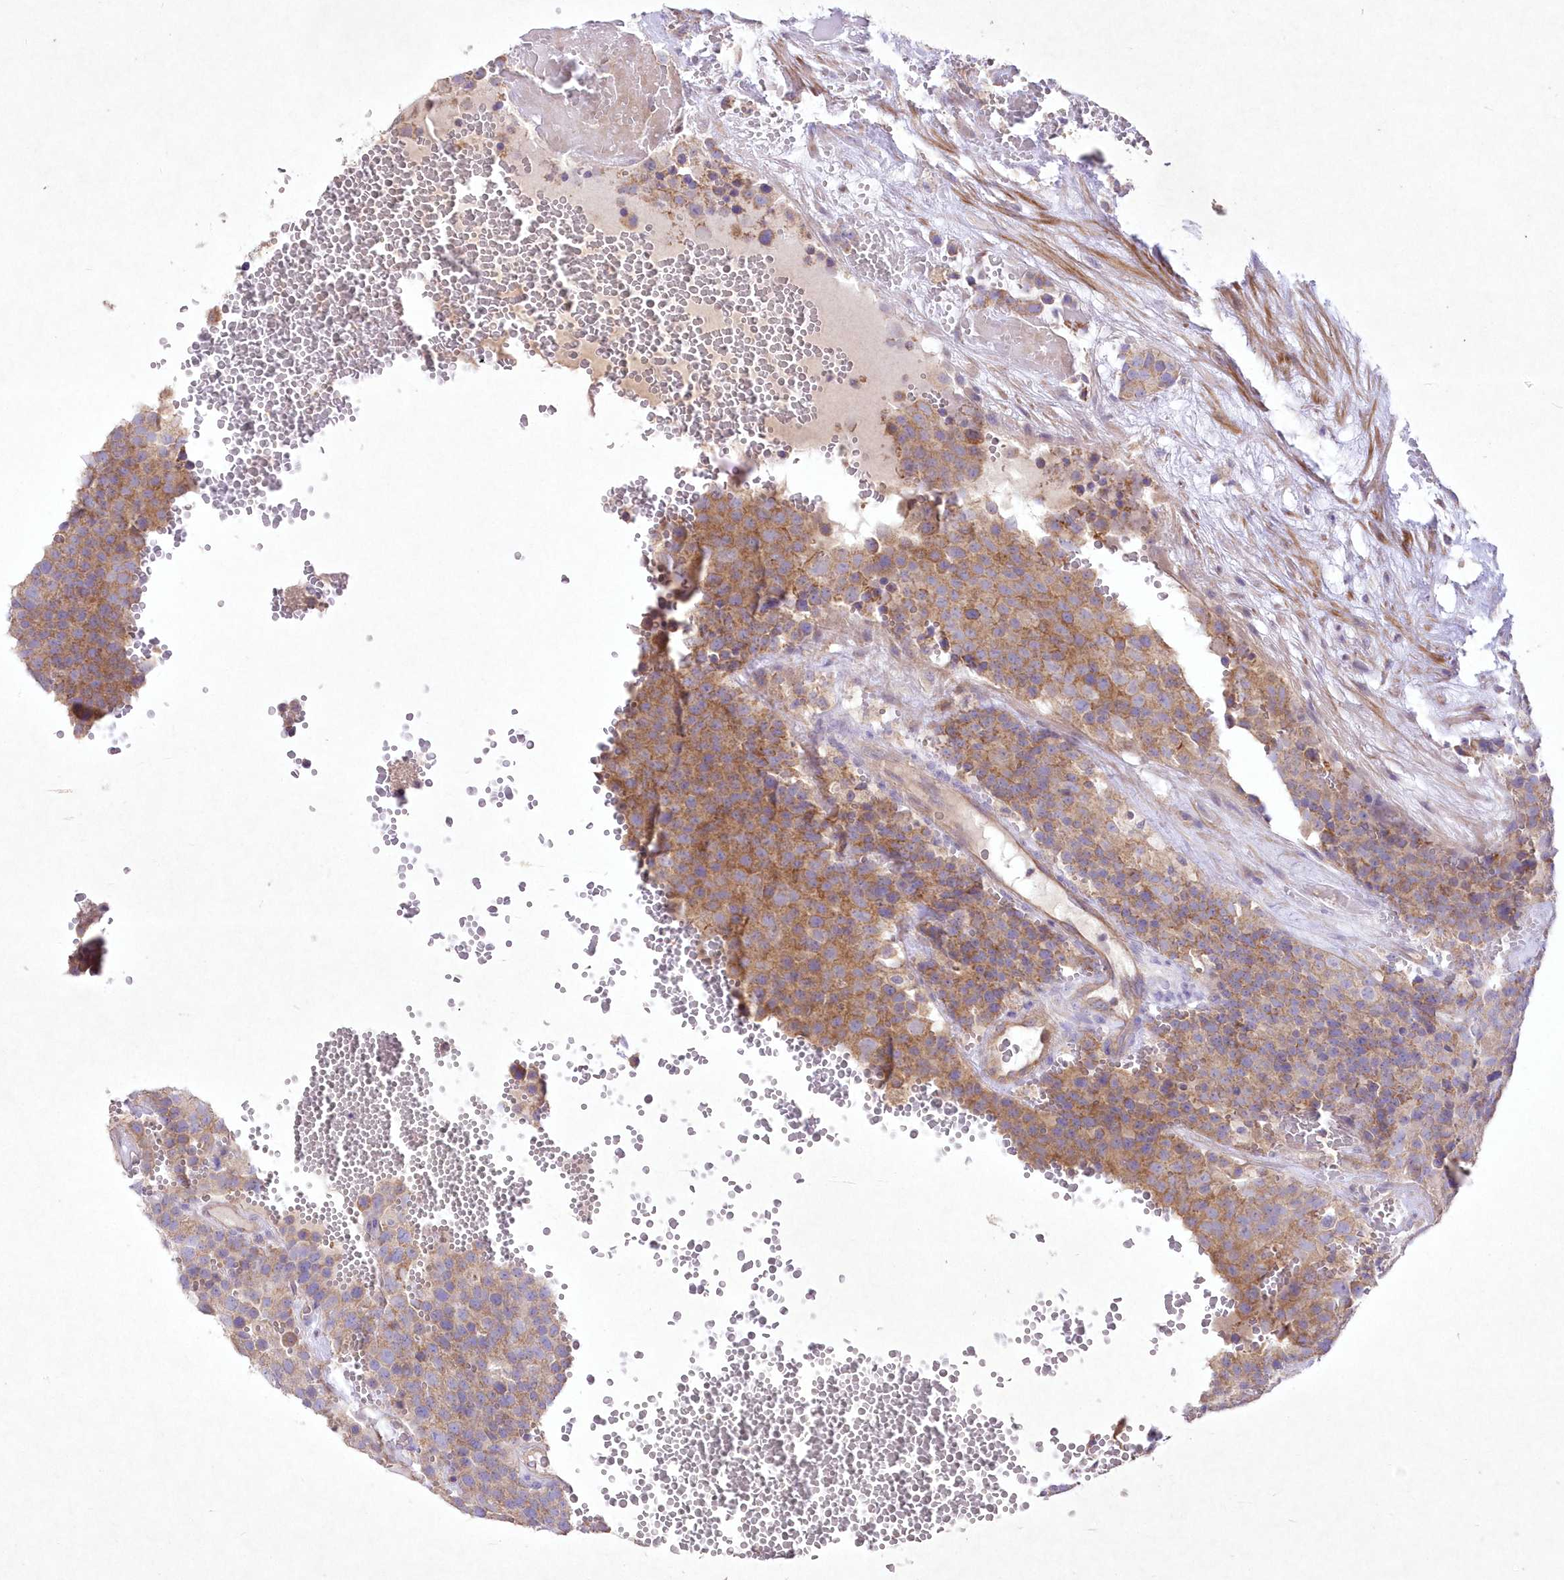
{"staining": {"intensity": "moderate", "quantity": "25%-75%", "location": "cytoplasmic/membranous"}, "tissue": "testis cancer", "cell_type": "Tumor cells", "image_type": "cancer", "snomed": [{"axis": "morphology", "description": "Seminoma, NOS"}, {"axis": "topography", "description": "Testis"}], "caption": "The photomicrograph exhibits staining of testis seminoma, revealing moderate cytoplasmic/membranous protein expression (brown color) within tumor cells.", "gene": "ITSN2", "patient": {"sex": "male", "age": 71}}